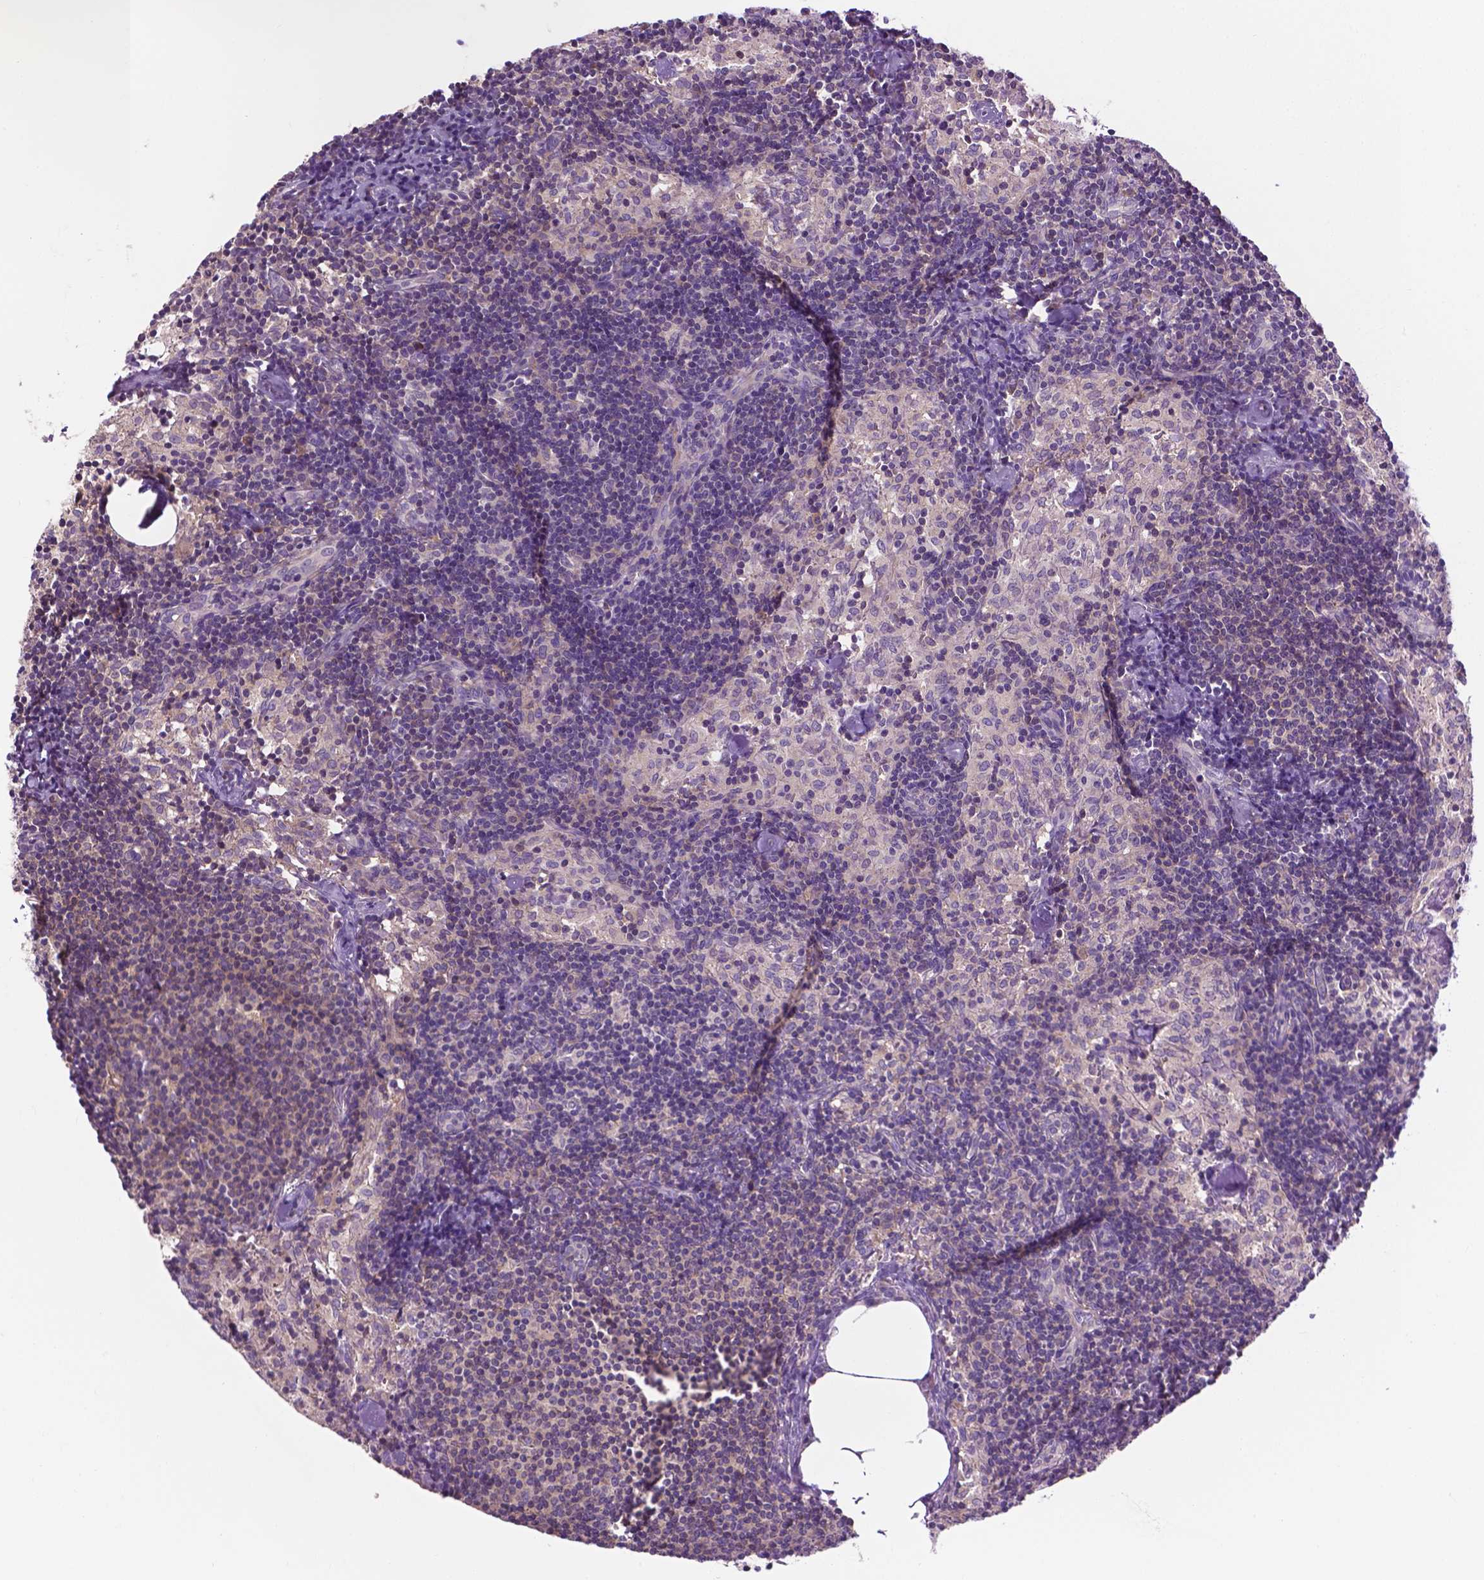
{"staining": {"intensity": "weak", "quantity": "<25%", "location": "cytoplasmic/membranous"}, "tissue": "lymph node", "cell_type": "Germinal center cells", "image_type": "normal", "snomed": [{"axis": "morphology", "description": "Normal tissue, NOS"}, {"axis": "topography", "description": "Lymph node"}], "caption": "A high-resolution micrograph shows IHC staining of unremarkable lymph node, which exhibits no significant staining in germinal center cells.", "gene": "MZT1", "patient": {"sex": "female", "age": 69}}